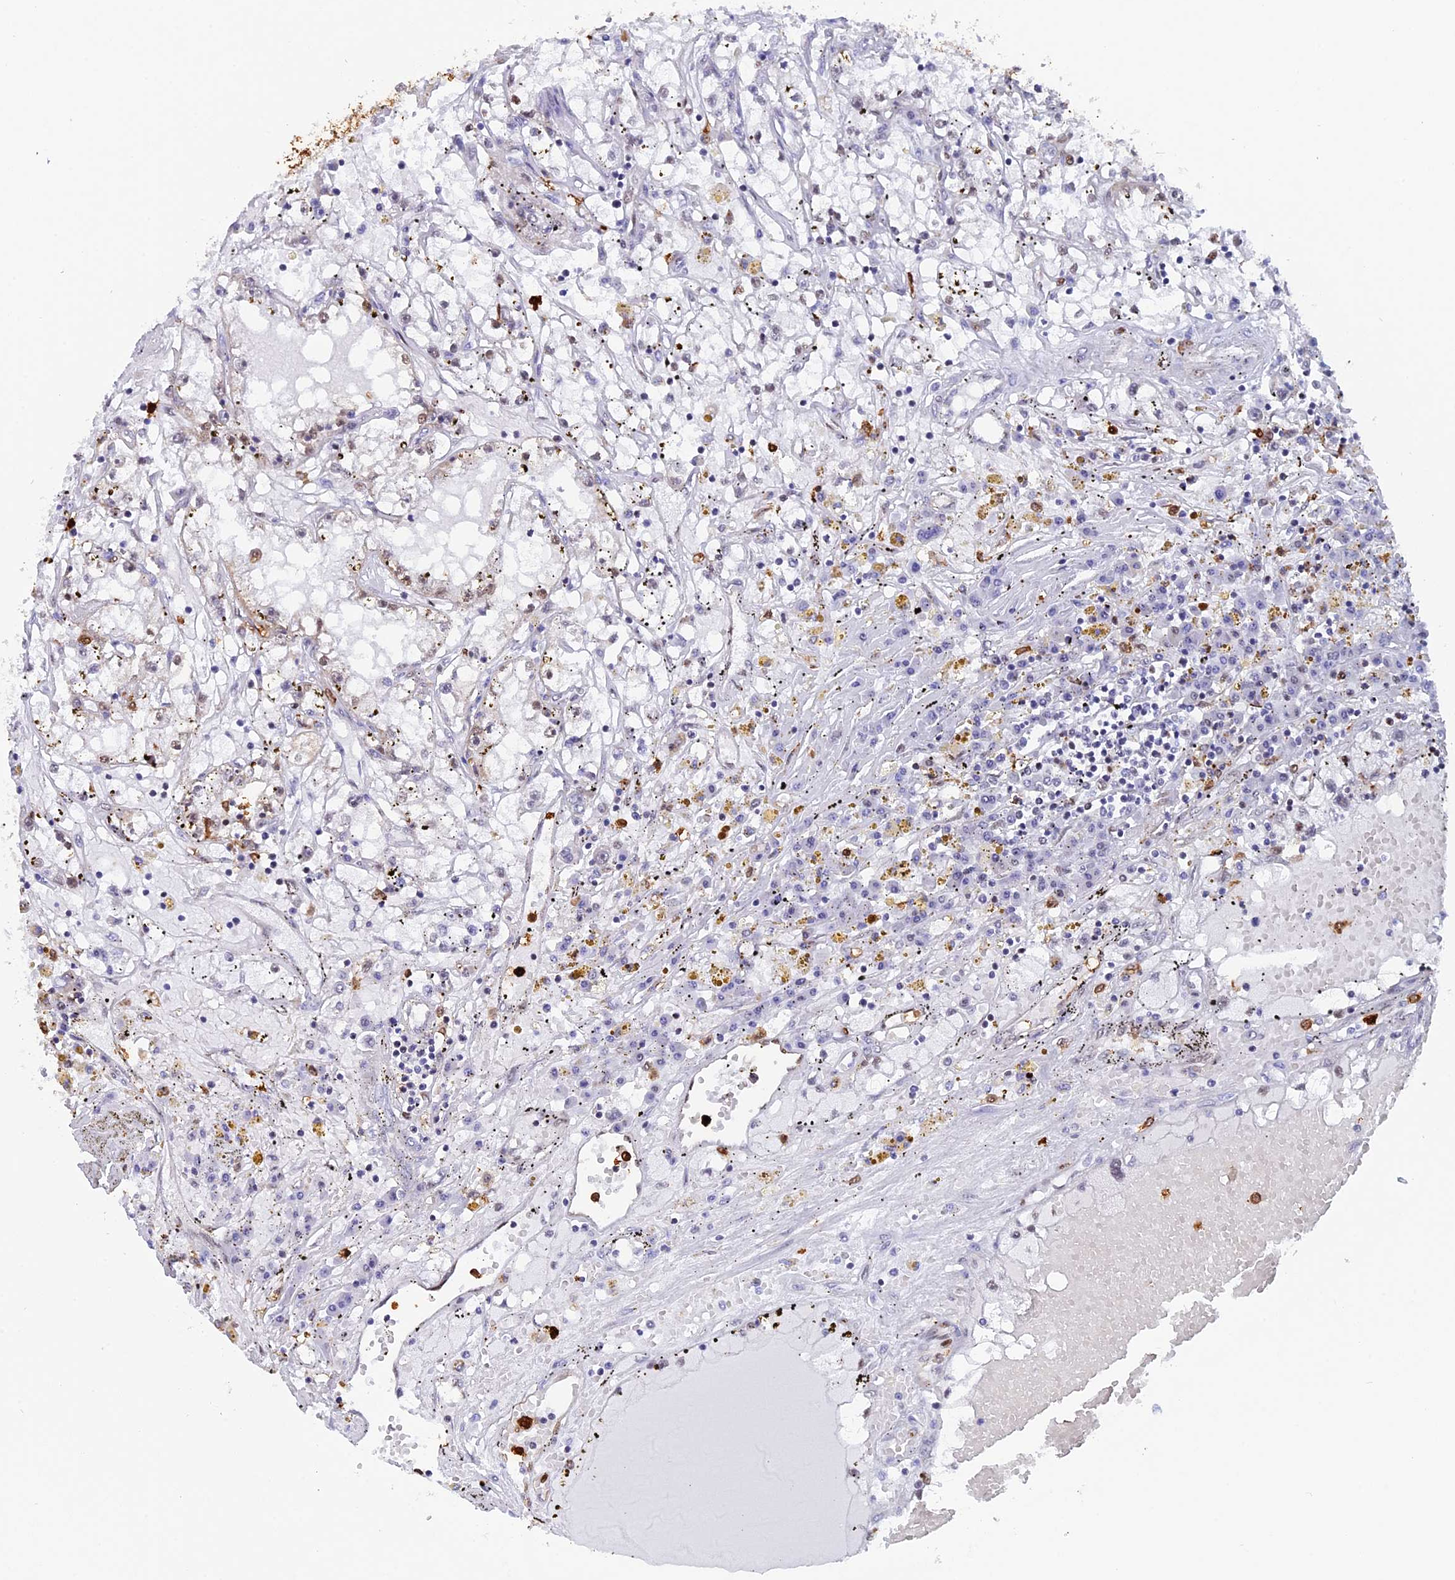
{"staining": {"intensity": "negative", "quantity": "none", "location": "none"}, "tissue": "renal cancer", "cell_type": "Tumor cells", "image_type": "cancer", "snomed": [{"axis": "morphology", "description": "Adenocarcinoma, NOS"}, {"axis": "topography", "description": "Kidney"}], "caption": "An immunohistochemistry image of adenocarcinoma (renal) is shown. There is no staining in tumor cells of adenocarcinoma (renal).", "gene": "SLC26A1", "patient": {"sex": "male", "age": 56}}